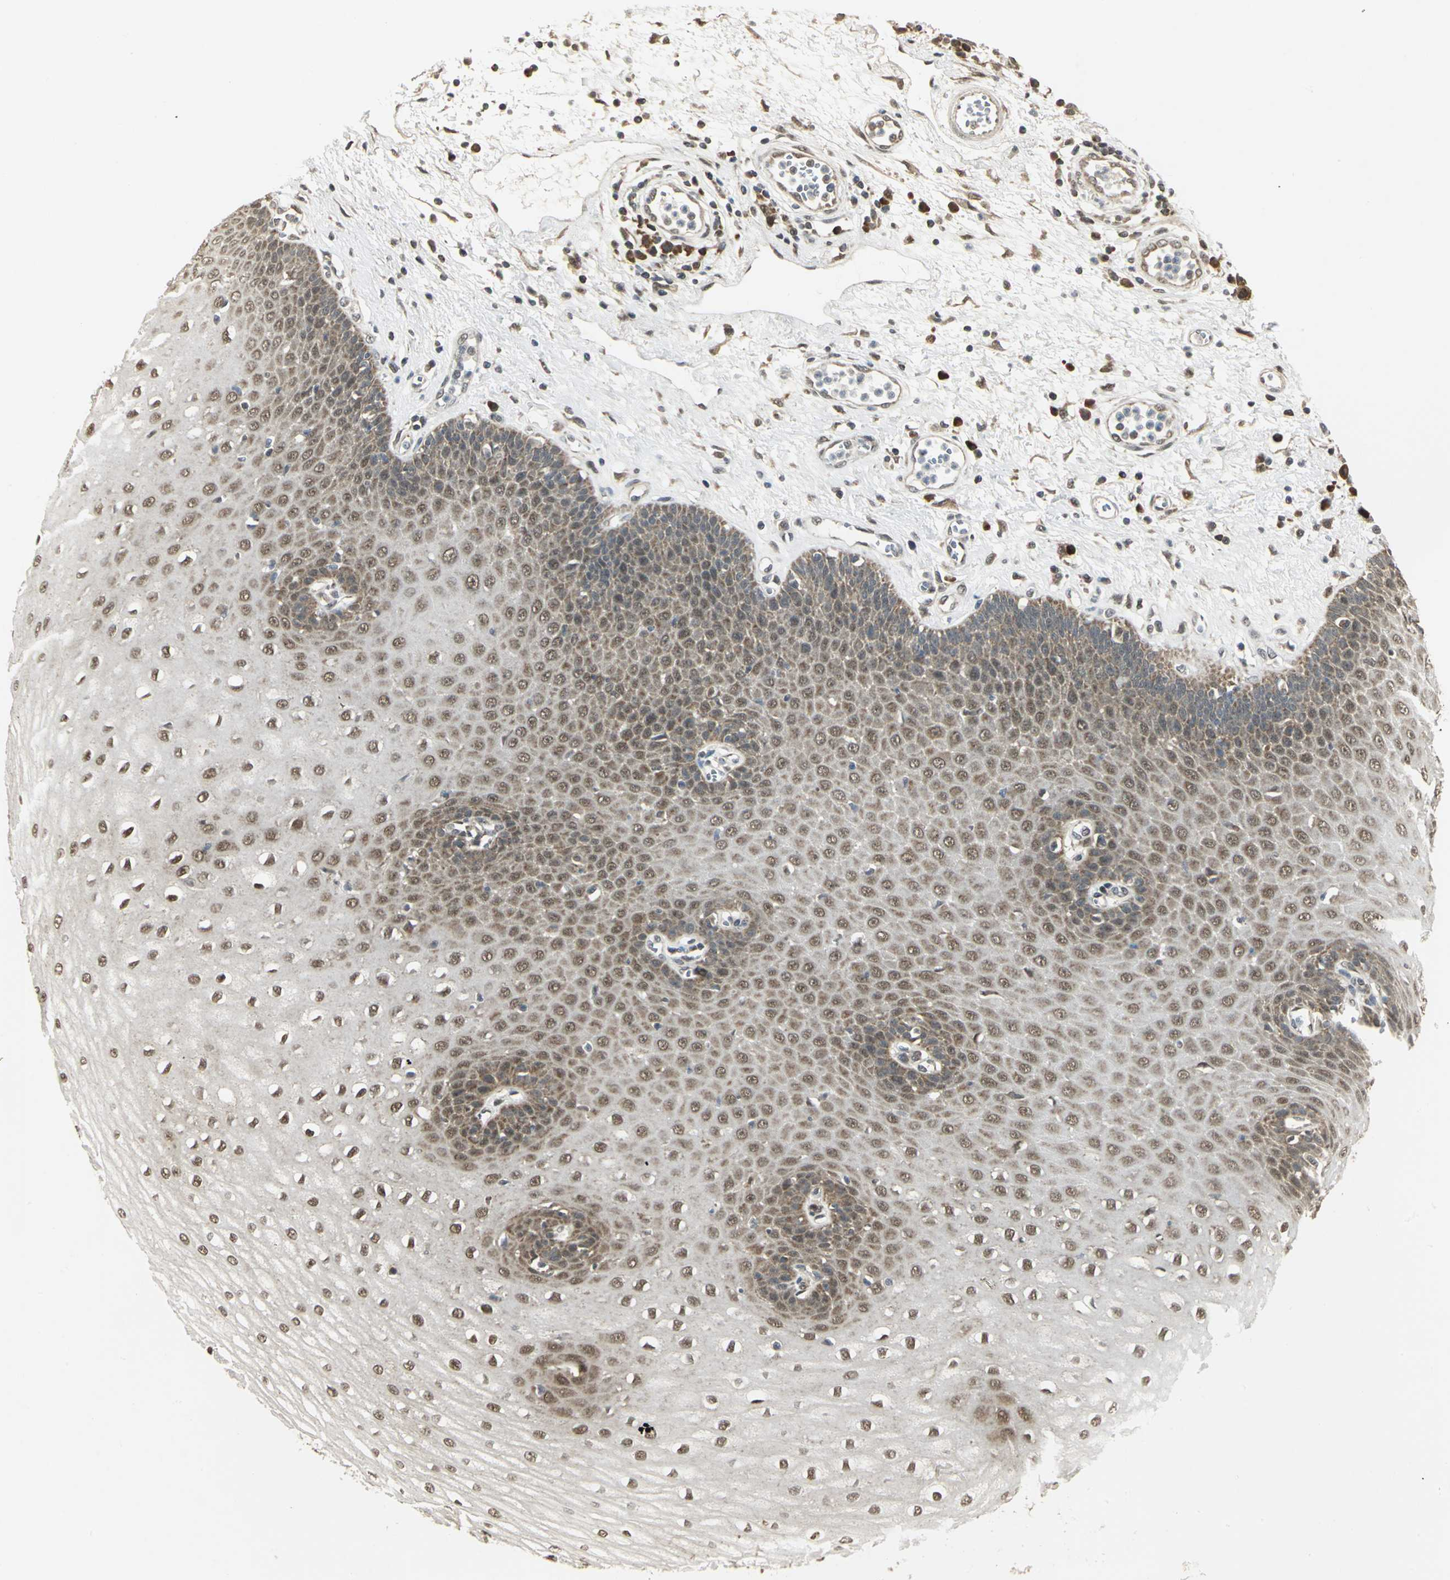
{"staining": {"intensity": "moderate", "quantity": ">75%", "location": "cytoplasmic/membranous,nuclear"}, "tissue": "esophagus", "cell_type": "Squamous epithelial cells", "image_type": "normal", "snomed": [{"axis": "morphology", "description": "Normal tissue, NOS"}, {"axis": "morphology", "description": "Squamous cell carcinoma, NOS"}, {"axis": "topography", "description": "Esophagus"}], "caption": "Benign esophagus was stained to show a protein in brown. There is medium levels of moderate cytoplasmic/membranous,nuclear staining in about >75% of squamous epithelial cells. (DAB = brown stain, brightfield microscopy at high magnification).", "gene": "PSMC4", "patient": {"sex": "male", "age": 65}}